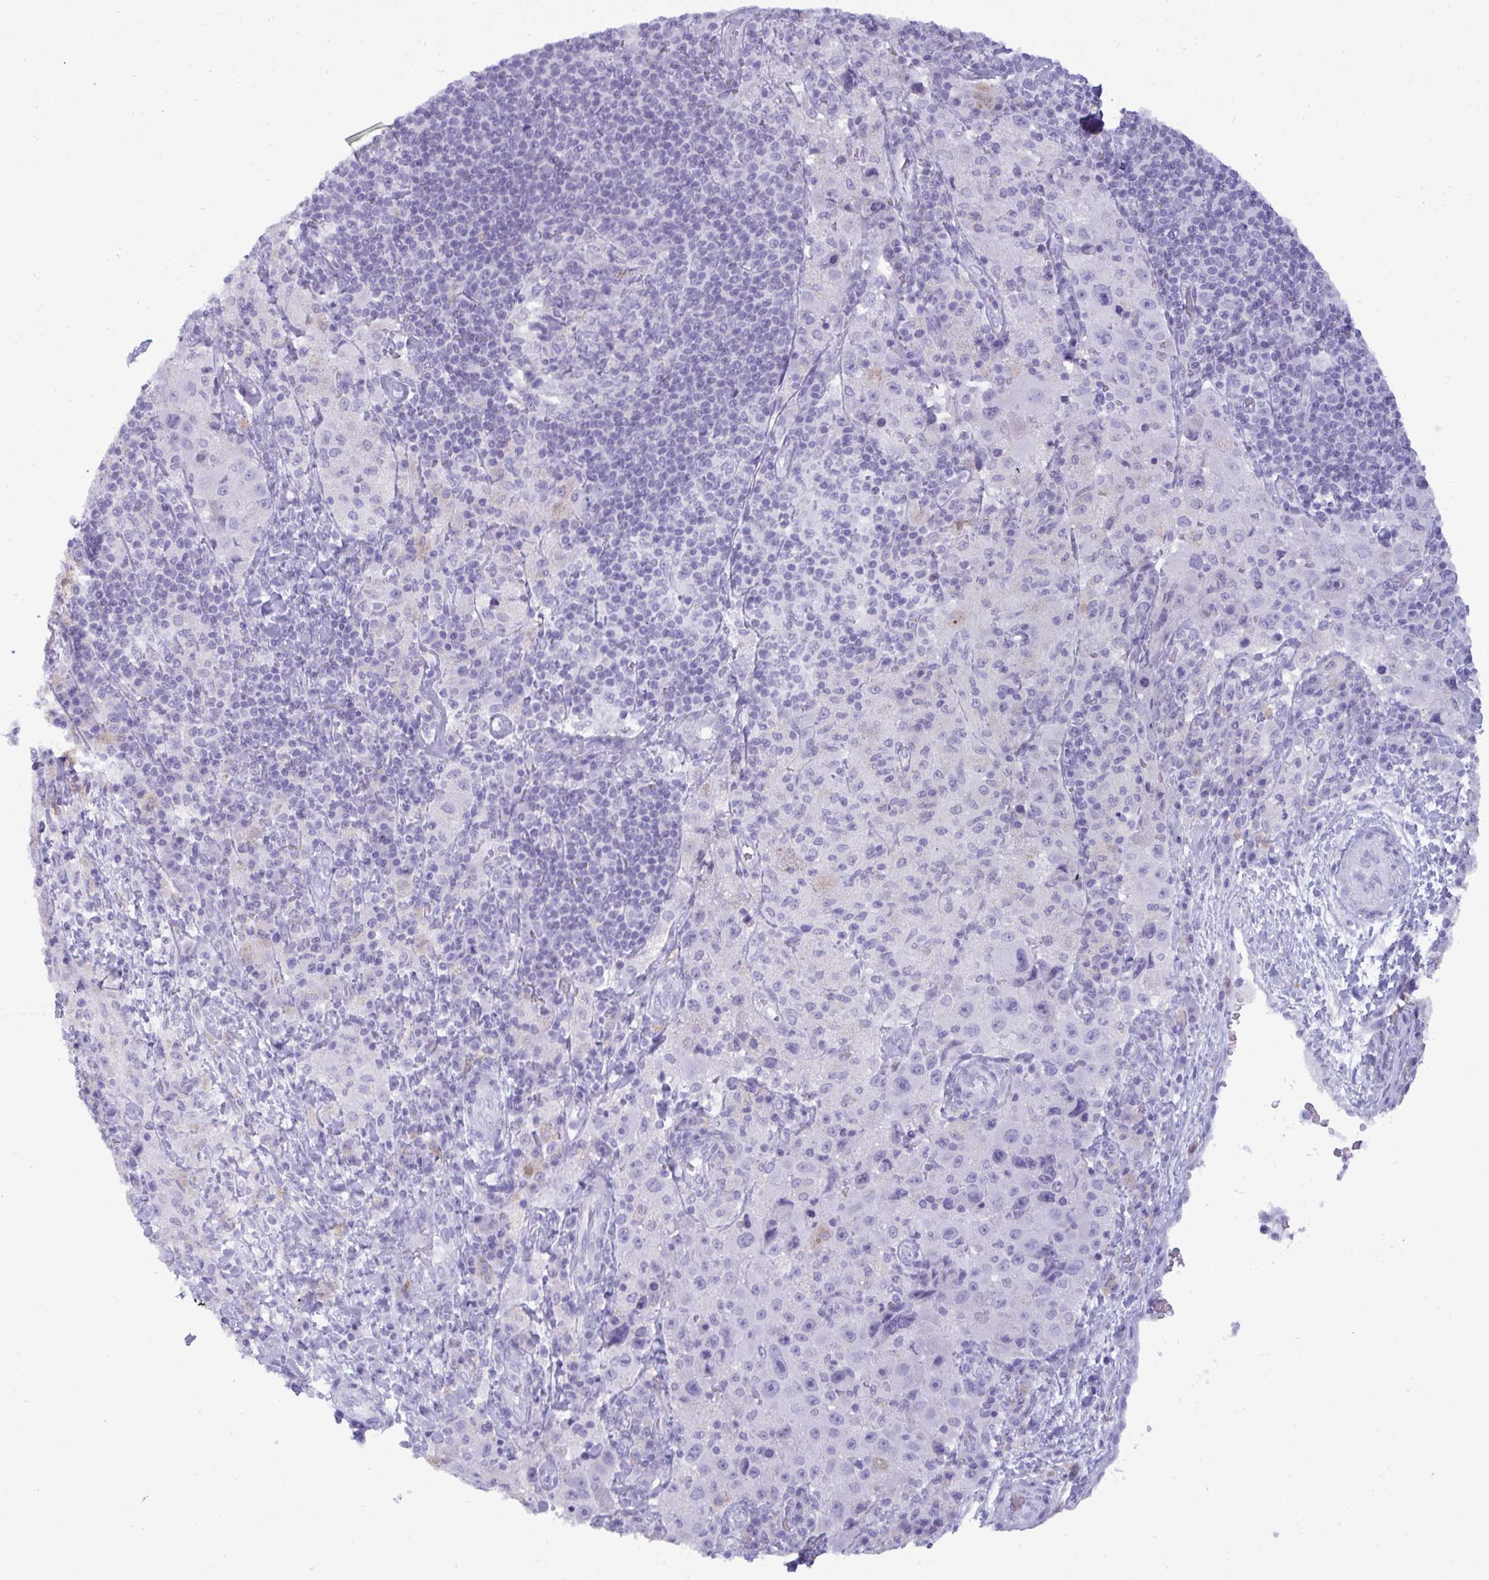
{"staining": {"intensity": "negative", "quantity": "none", "location": "none"}, "tissue": "melanoma", "cell_type": "Tumor cells", "image_type": "cancer", "snomed": [{"axis": "morphology", "description": "Malignant melanoma, Metastatic site"}, {"axis": "topography", "description": "Lymph node"}], "caption": "A histopathology image of human melanoma is negative for staining in tumor cells. (Stains: DAB immunohistochemistry with hematoxylin counter stain, Microscopy: brightfield microscopy at high magnification).", "gene": "ANKRD60", "patient": {"sex": "male", "age": 62}}